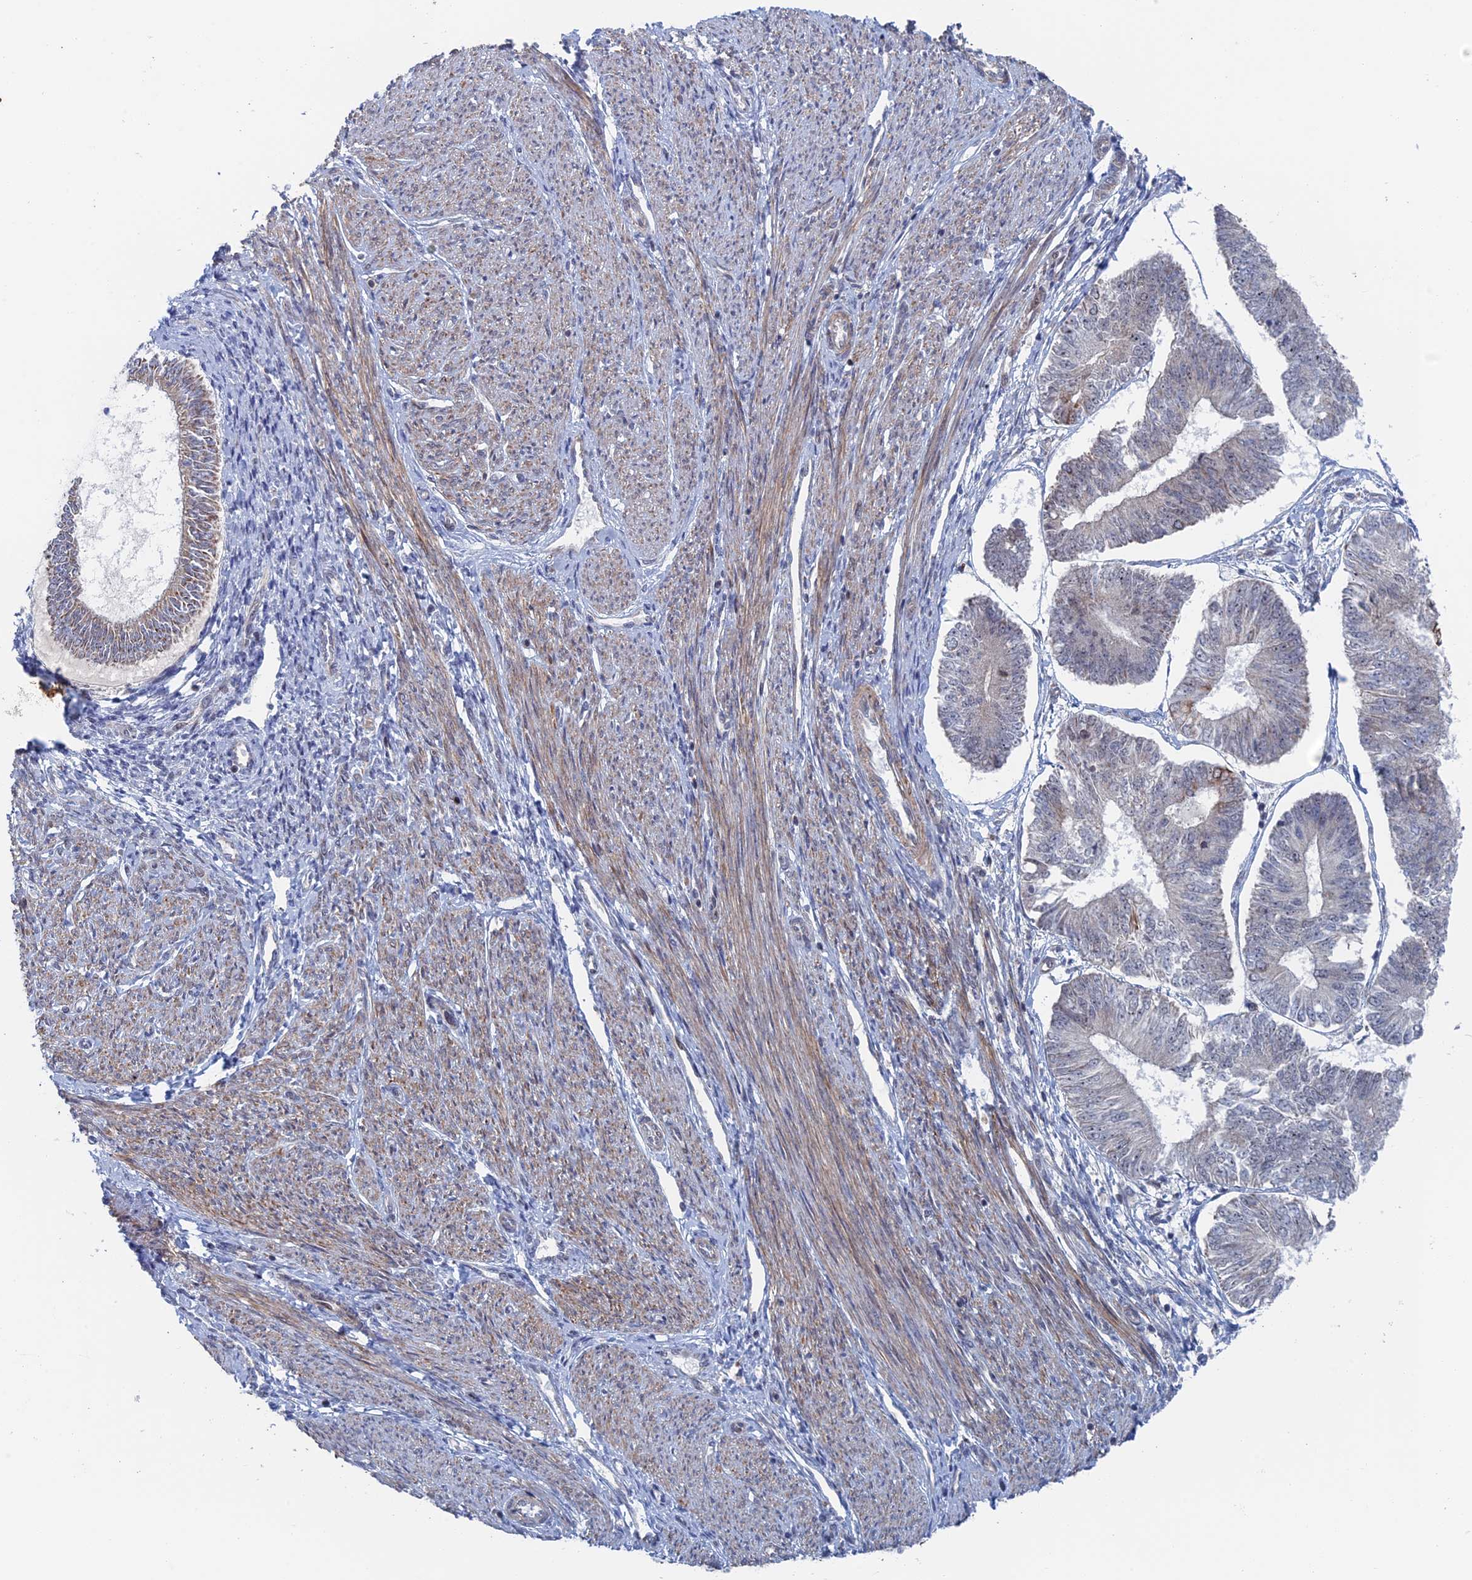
{"staining": {"intensity": "weak", "quantity": "<25%", "location": "cytoplasmic/membranous"}, "tissue": "endometrial cancer", "cell_type": "Tumor cells", "image_type": "cancer", "snomed": [{"axis": "morphology", "description": "Adenocarcinoma, NOS"}, {"axis": "topography", "description": "Endometrium"}], "caption": "Tumor cells show no significant protein positivity in endometrial cancer (adenocarcinoma).", "gene": "IL7", "patient": {"sex": "female", "age": 58}}